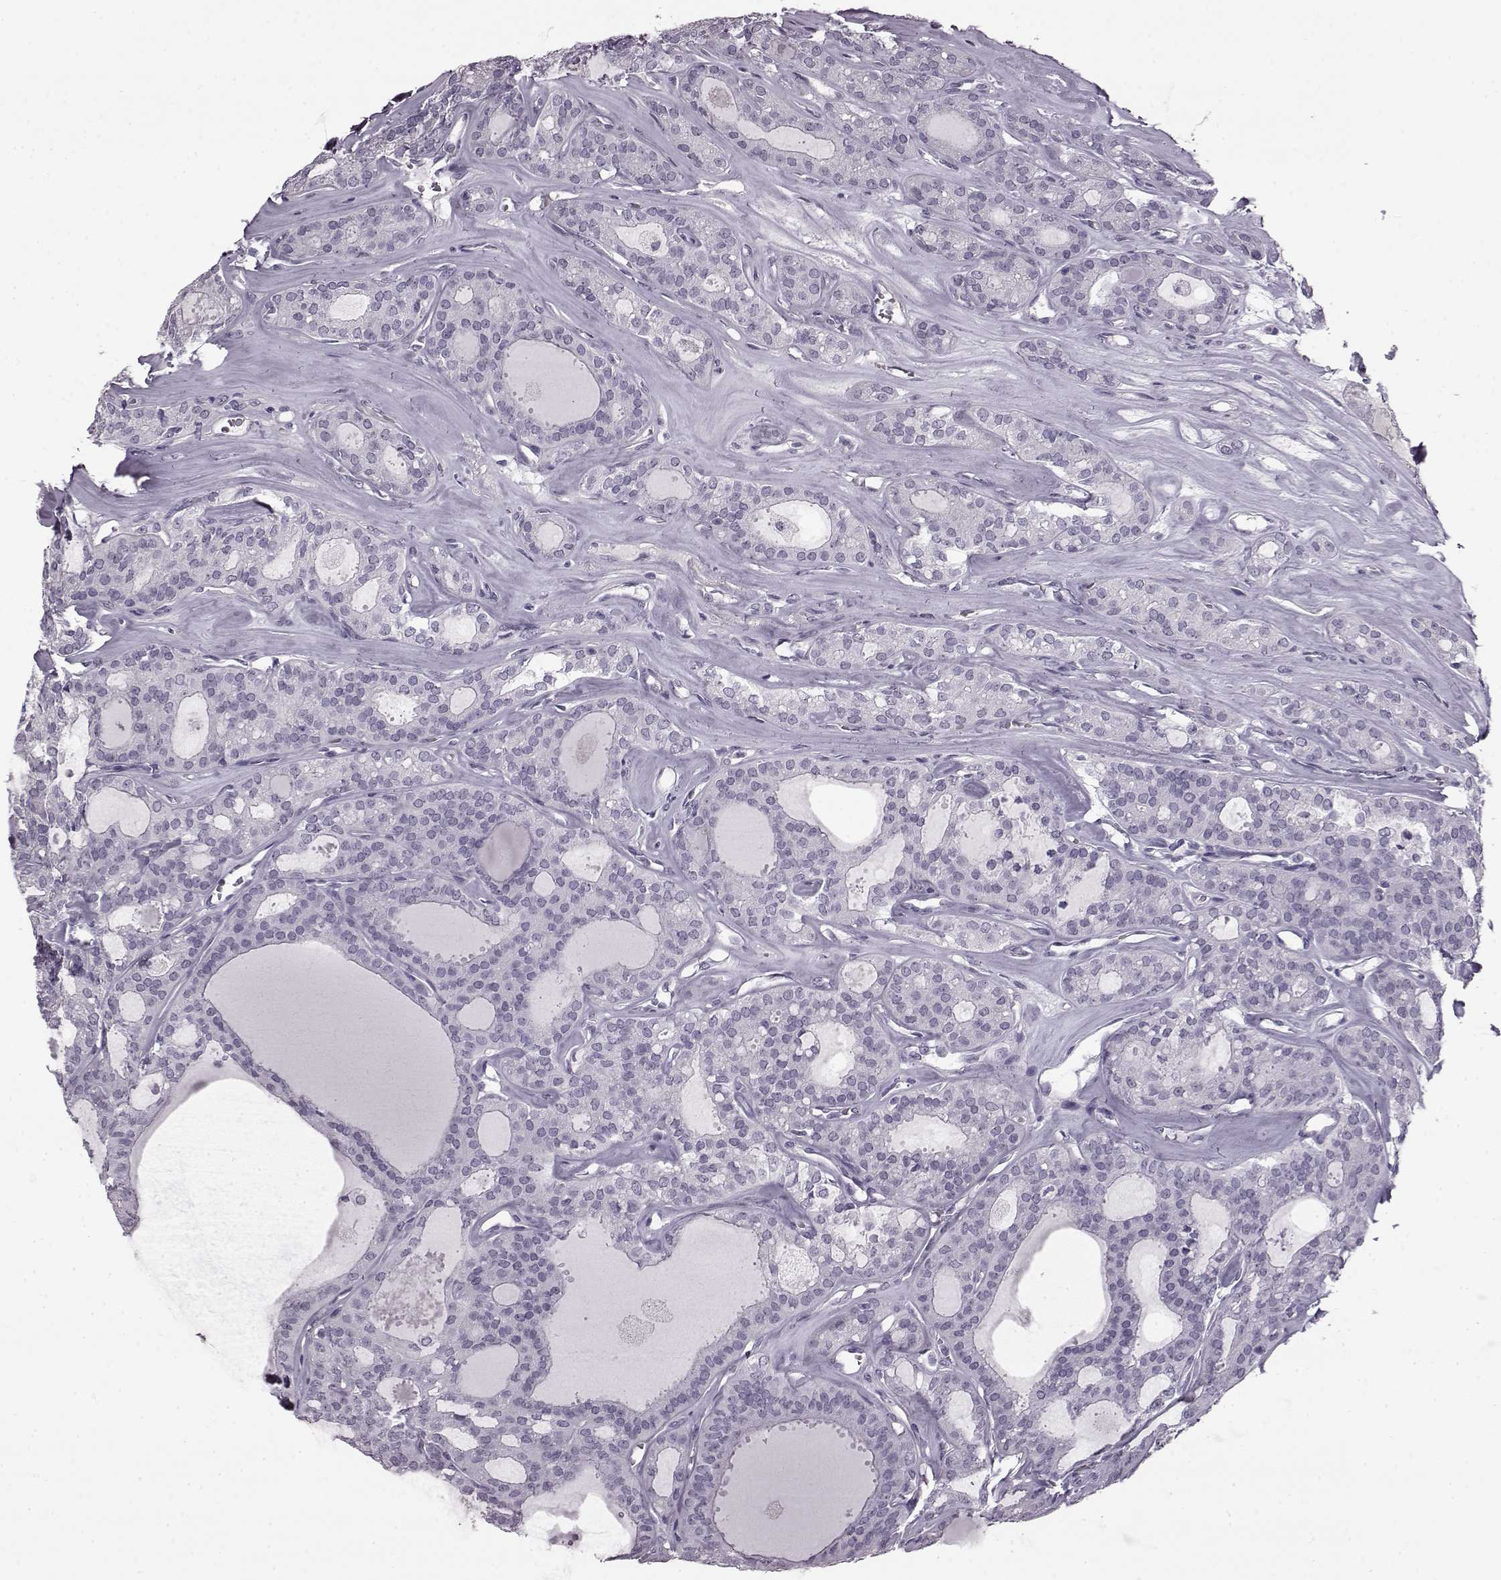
{"staining": {"intensity": "negative", "quantity": "none", "location": "none"}, "tissue": "thyroid cancer", "cell_type": "Tumor cells", "image_type": "cancer", "snomed": [{"axis": "morphology", "description": "Follicular adenoma carcinoma, NOS"}, {"axis": "topography", "description": "Thyroid gland"}], "caption": "An IHC photomicrograph of follicular adenoma carcinoma (thyroid) is shown. There is no staining in tumor cells of follicular adenoma carcinoma (thyroid). (DAB (3,3'-diaminobenzidine) immunohistochemistry (IHC) visualized using brightfield microscopy, high magnification).", "gene": "PRPH2", "patient": {"sex": "male", "age": 75}}